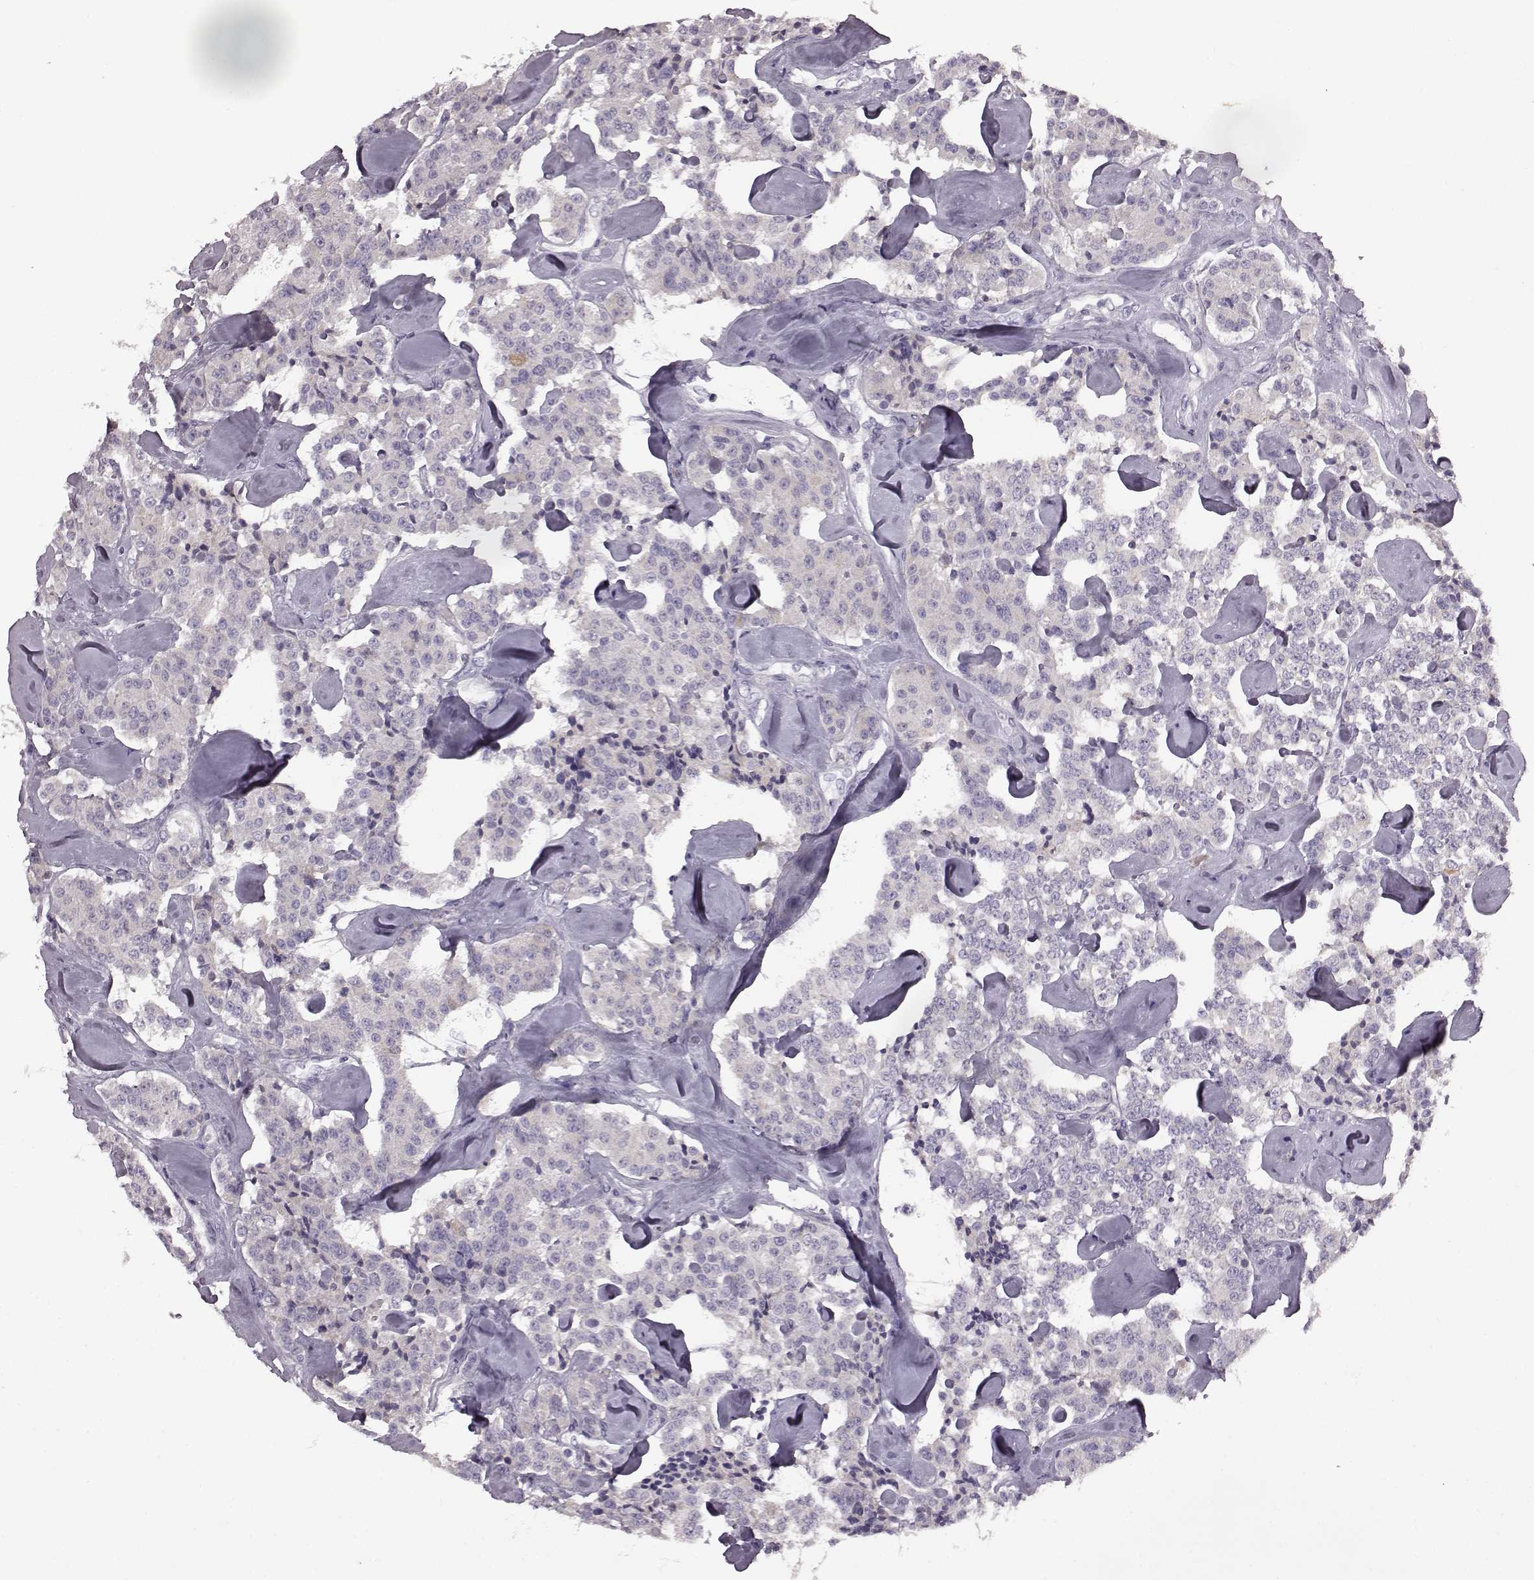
{"staining": {"intensity": "negative", "quantity": "none", "location": "none"}, "tissue": "carcinoid", "cell_type": "Tumor cells", "image_type": "cancer", "snomed": [{"axis": "morphology", "description": "Carcinoid, malignant, NOS"}, {"axis": "topography", "description": "Pancreas"}], "caption": "Photomicrograph shows no protein expression in tumor cells of carcinoid tissue.", "gene": "ODAD4", "patient": {"sex": "male", "age": 41}}